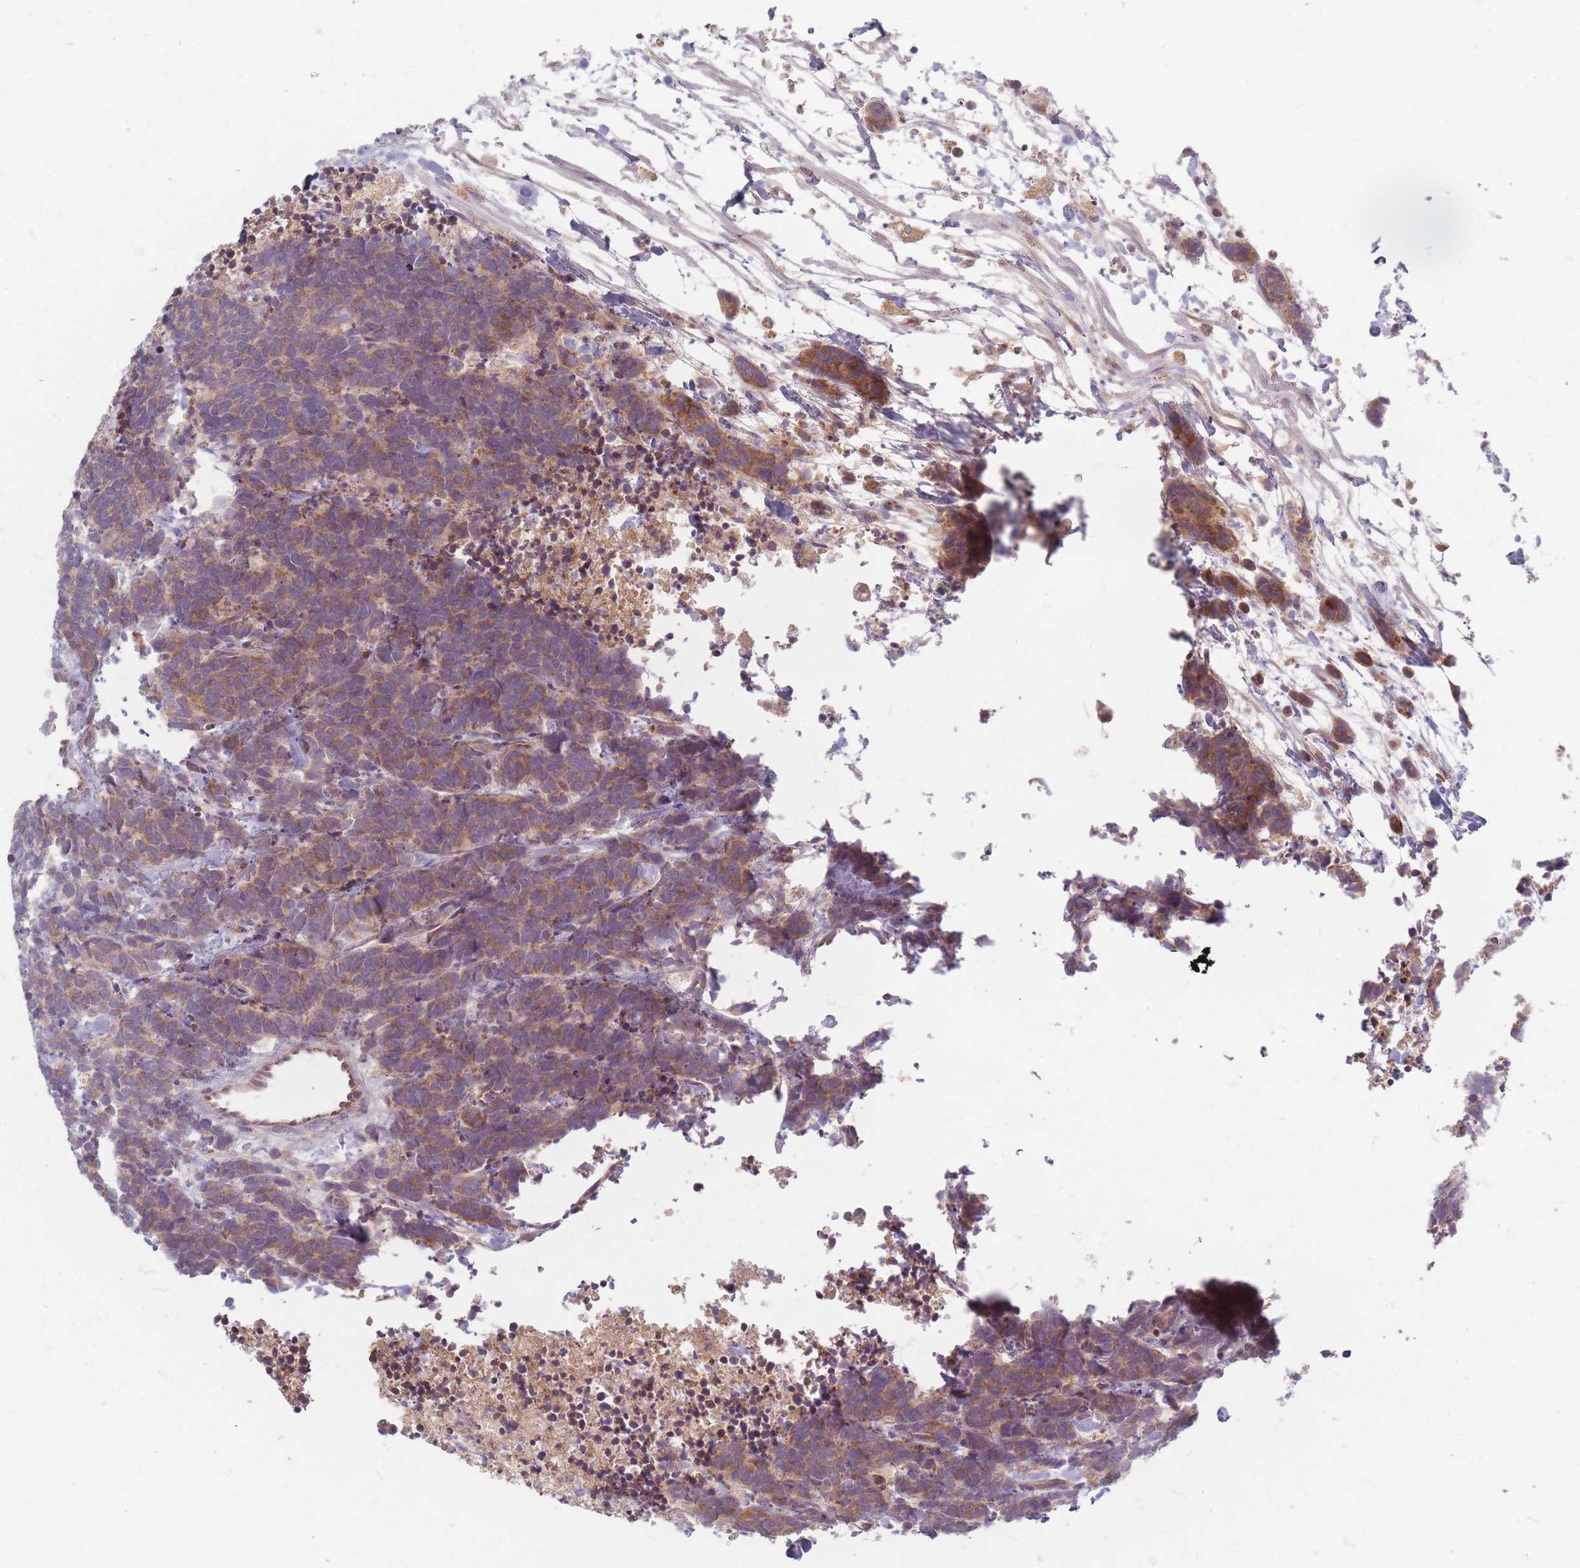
{"staining": {"intensity": "moderate", "quantity": ">75%", "location": "cytoplasmic/membranous"}, "tissue": "carcinoid", "cell_type": "Tumor cells", "image_type": "cancer", "snomed": [{"axis": "morphology", "description": "Carcinoma, NOS"}, {"axis": "morphology", "description": "Carcinoid, malignant, NOS"}, {"axis": "topography", "description": "Prostate"}], "caption": "This histopathology image shows malignant carcinoid stained with IHC to label a protein in brown. The cytoplasmic/membranous of tumor cells show moderate positivity for the protein. Nuclei are counter-stained blue.", "gene": "SMIM14", "patient": {"sex": "male", "age": 57}}